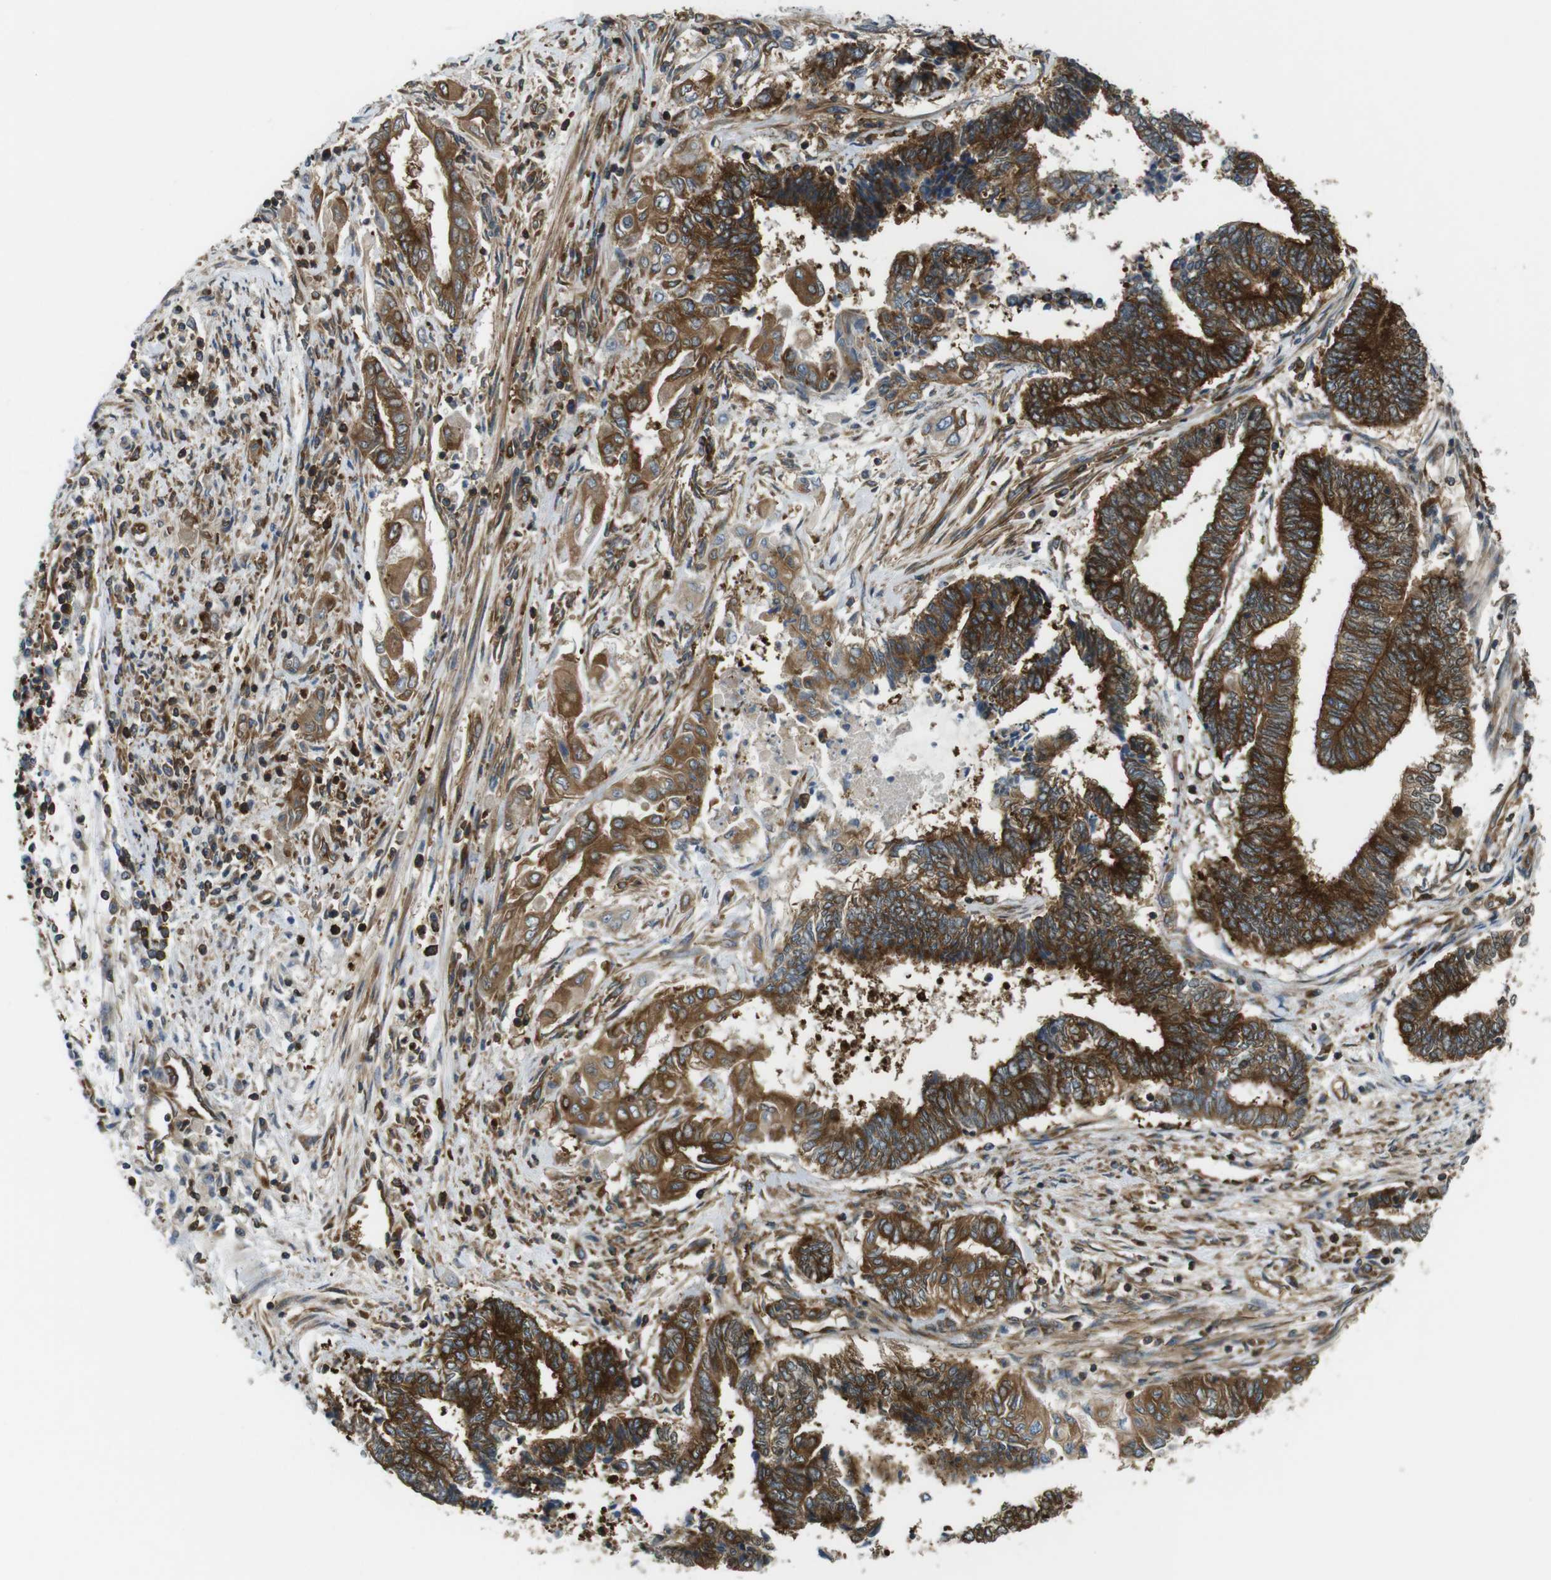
{"staining": {"intensity": "strong", "quantity": ">75%", "location": "cytoplasmic/membranous"}, "tissue": "endometrial cancer", "cell_type": "Tumor cells", "image_type": "cancer", "snomed": [{"axis": "morphology", "description": "Adenocarcinoma, NOS"}, {"axis": "topography", "description": "Uterus"}, {"axis": "topography", "description": "Endometrium"}], "caption": "This is an image of immunohistochemistry staining of endometrial cancer, which shows strong positivity in the cytoplasmic/membranous of tumor cells.", "gene": "TSC1", "patient": {"sex": "female", "age": 70}}